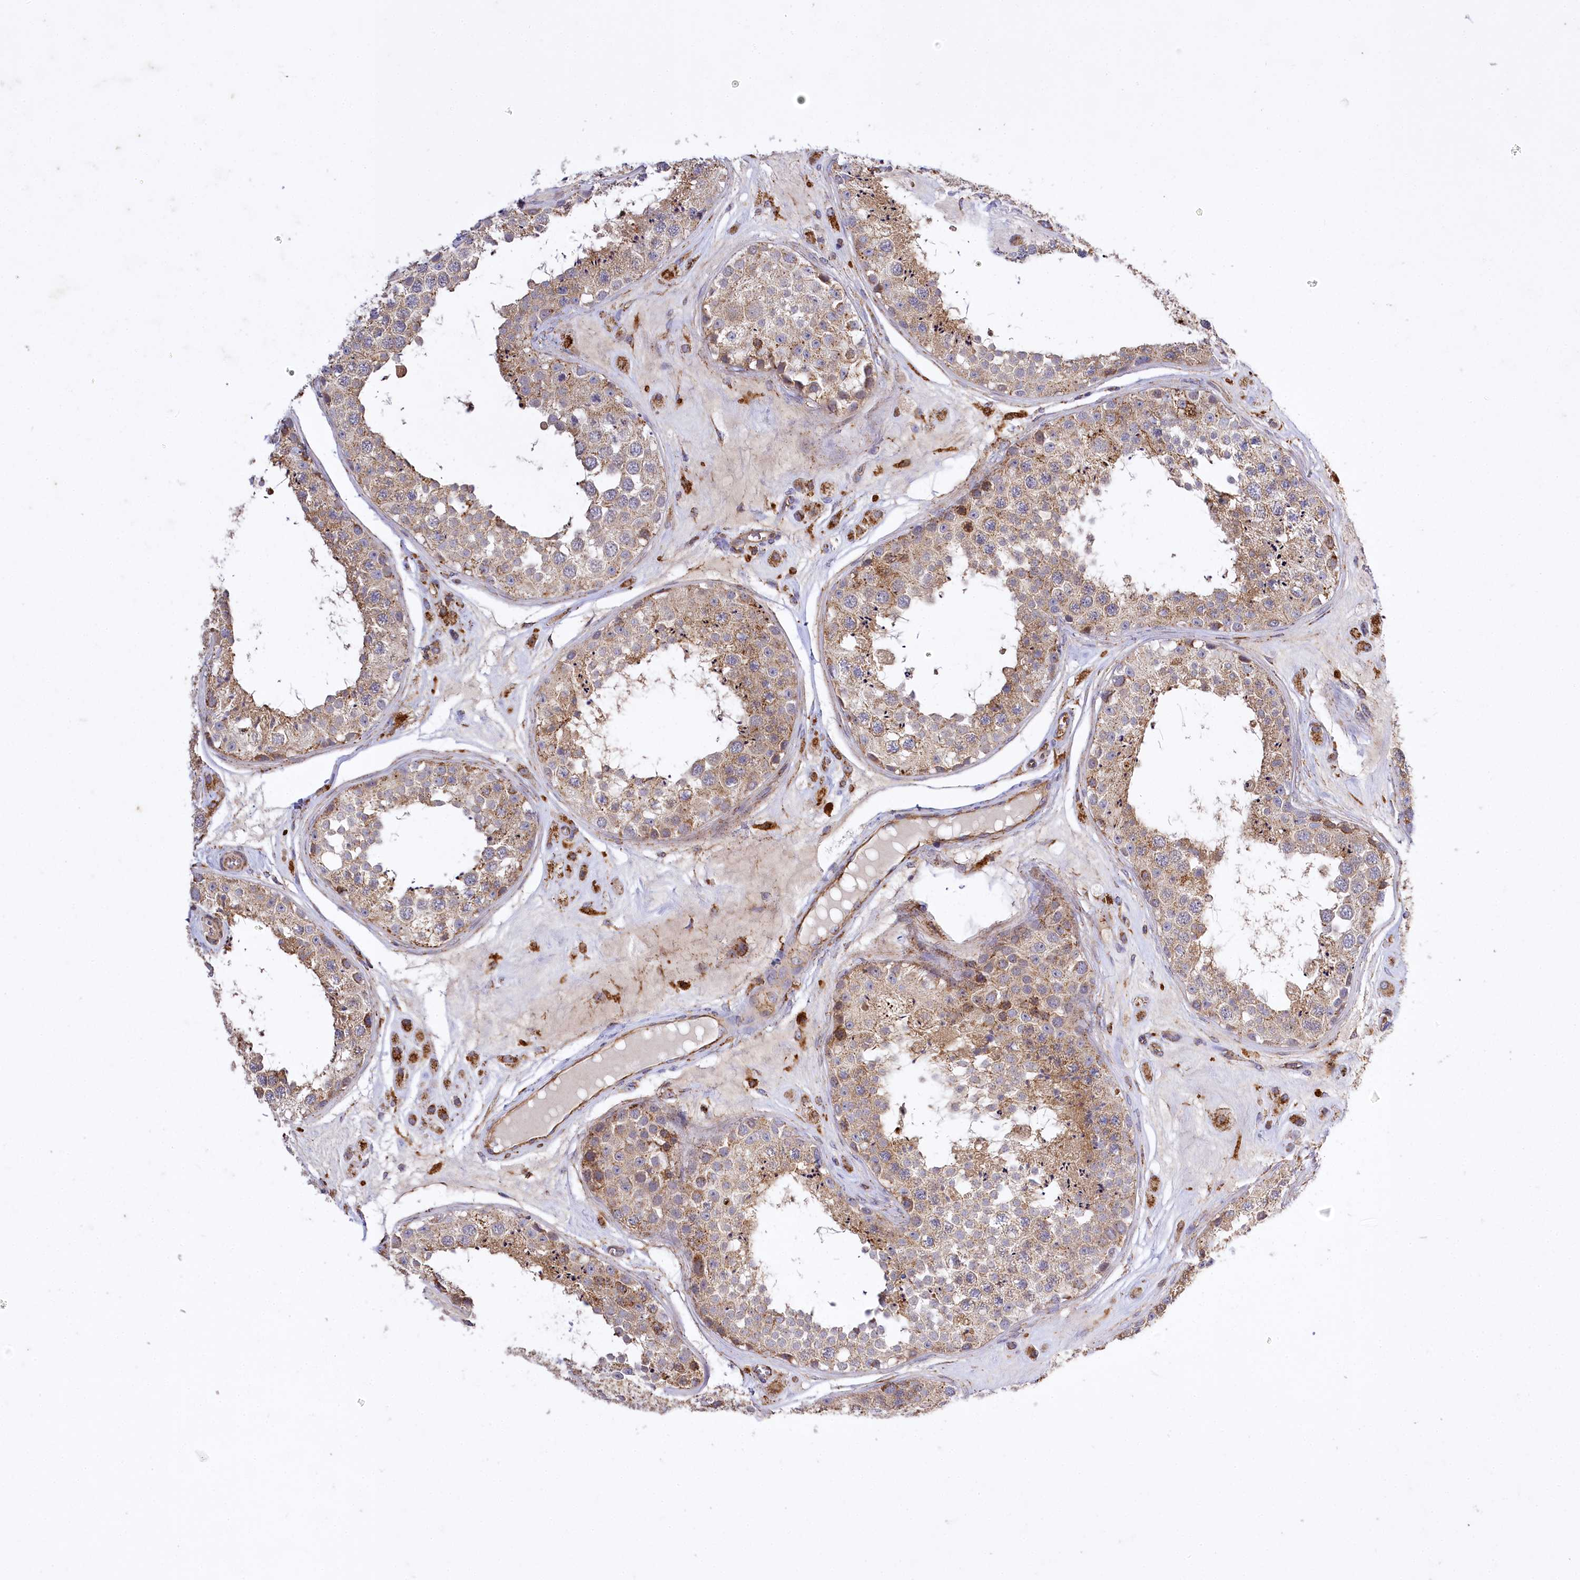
{"staining": {"intensity": "moderate", "quantity": ">75%", "location": "cytoplasmic/membranous"}, "tissue": "testis", "cell_type": "Cells in seminiferous ducts", "image_type": "normal", "snomed": [{"axis": "morphology", "description": "Normal tissue, NOS"}, {"axis": "topography", "description": "Testis"}], "caption": "The immunohistochemical stain shows moderate cytoplasmic/membranous staining in cells in seminiferous ducts of benign testis. (brown staining indicates protein expression, while blue staining denotes nuclei).", "gene": "CARD19", "patient": {"sex": "male", "age": 25}}